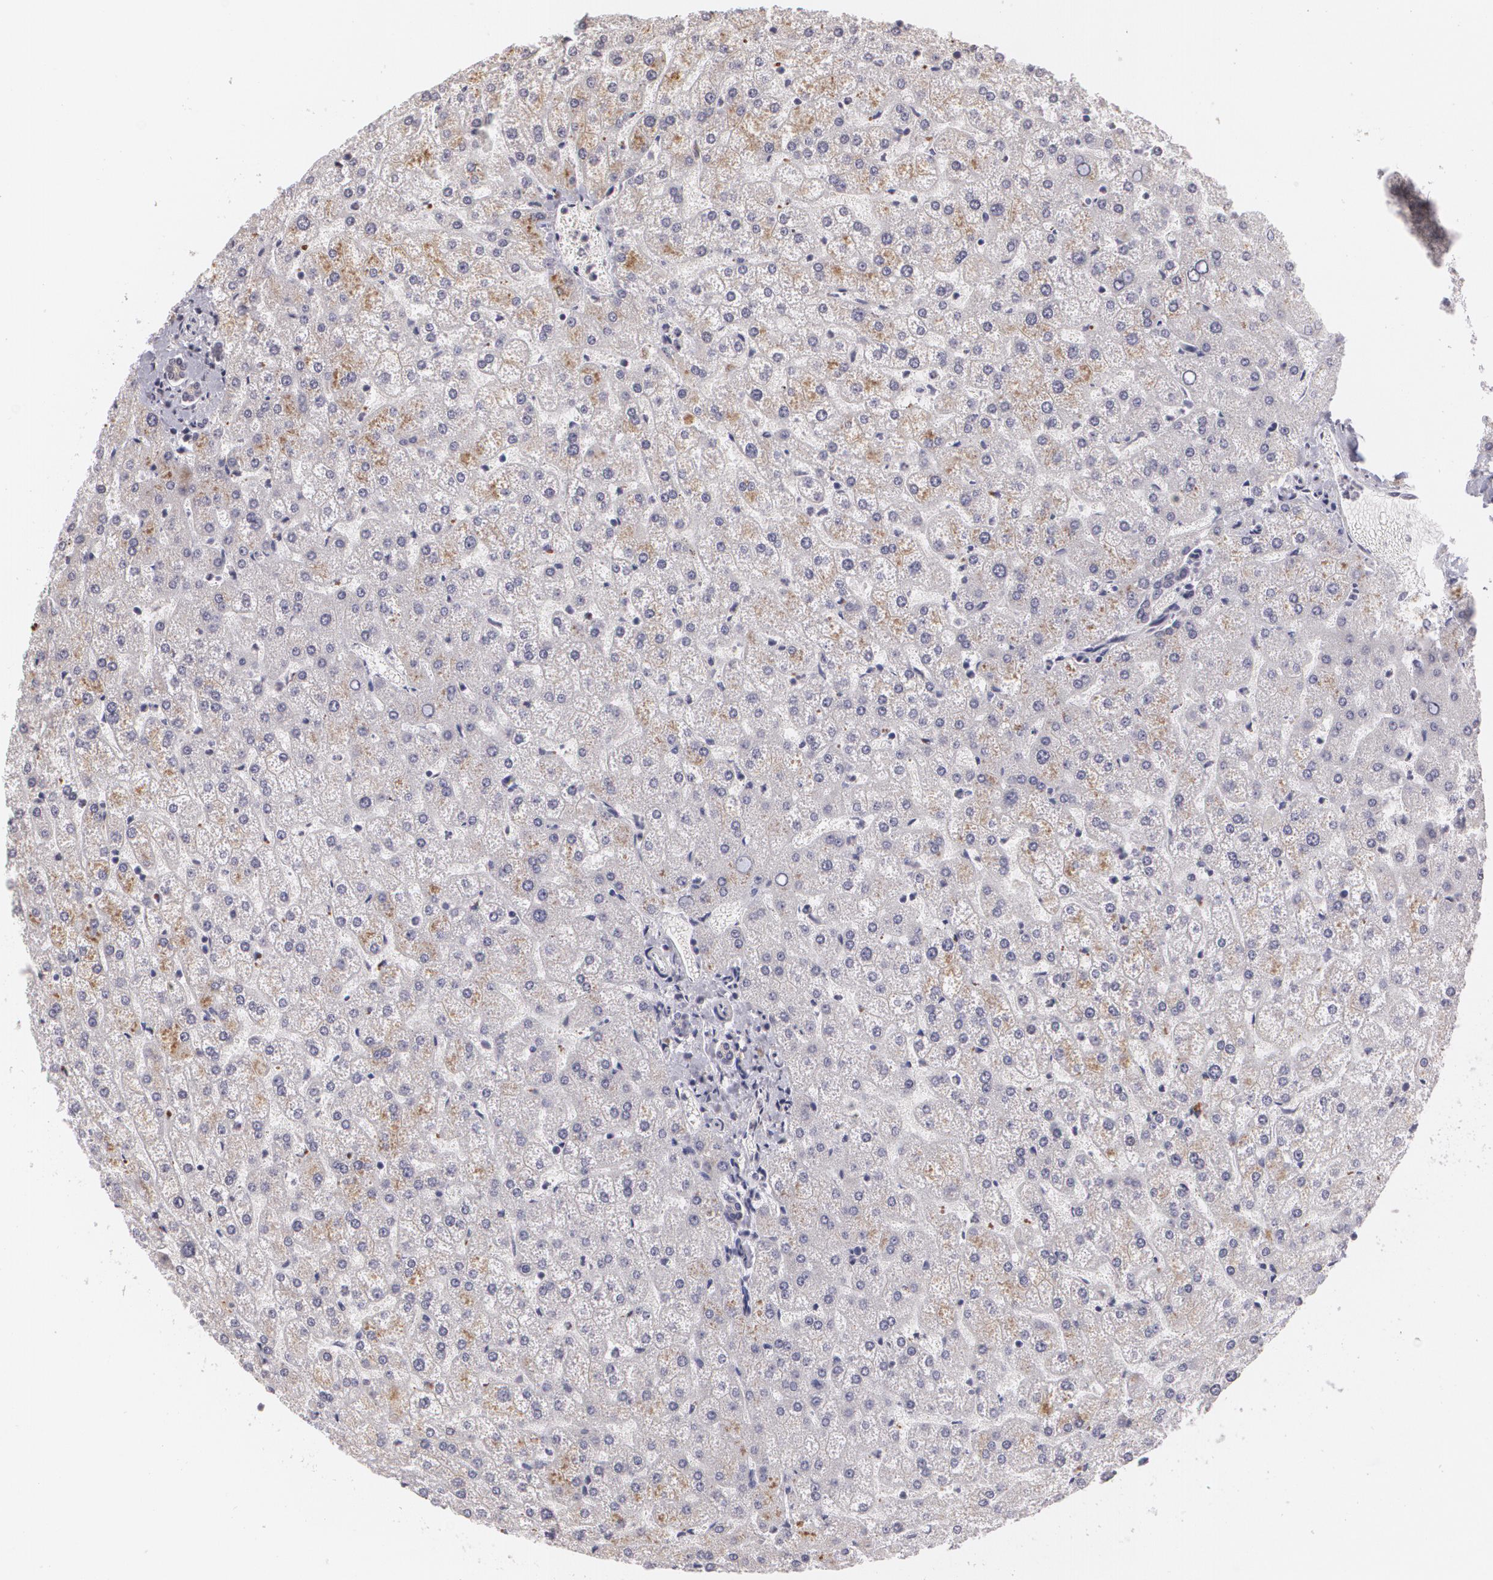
{"staining": {"intensity": "negative", "quantity": "none", "location": "none"}, "tissue": "liver", "cell_type": "Cholangiocytes", "image_type": "normal", "snomed": [{"axis": "morphology", "description": "Normal tissue, NOS"}, {"axis": "topography", "description": "Liver"}], "caption": "Photomicrograph shows no significant protein staining in cholangiocytes of unremarkable liver.", "gene": "MUC1", "patient": {"sex": "female", "age": 32}}